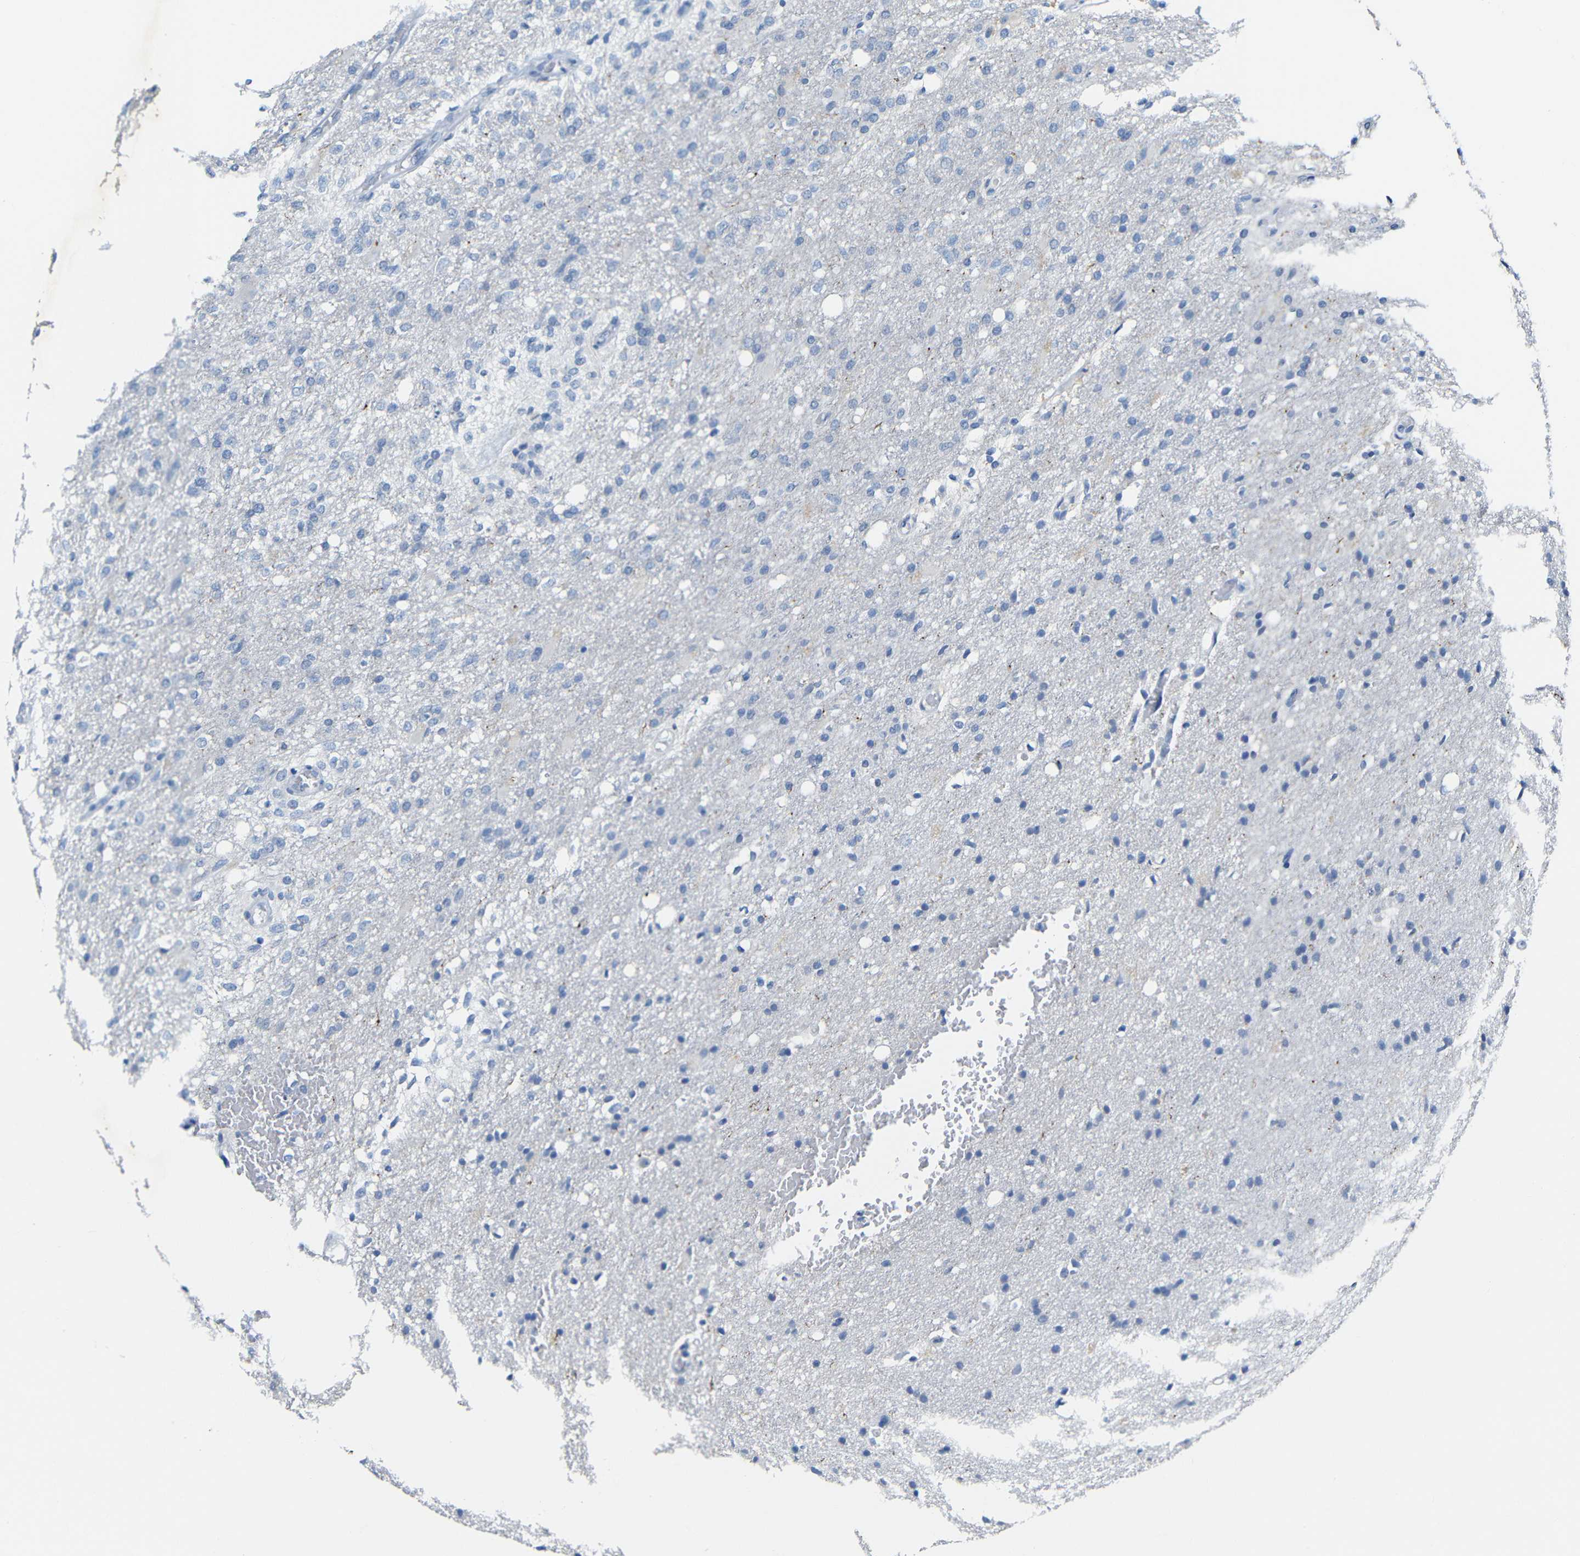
{"staining": {"intensity": "negative", "quantity": "none", "location": "none"}, "tissue": "glioma", "cell_type": "Tumor cells", "image_type": "cancer", "snomed": [{"axis": "morphology", "description": "Normal tissue, NOS"}, {"axis": "morphology", "description": "Glioma, malignant, High grade"}, {"axis": "topography", "description": "Cerebral cortex"}], "caption": "Tumor cells are negative for brown protein staining in glioma.", "gene": "C15orf48", "patient": {"sex": "male", "age": 77}}